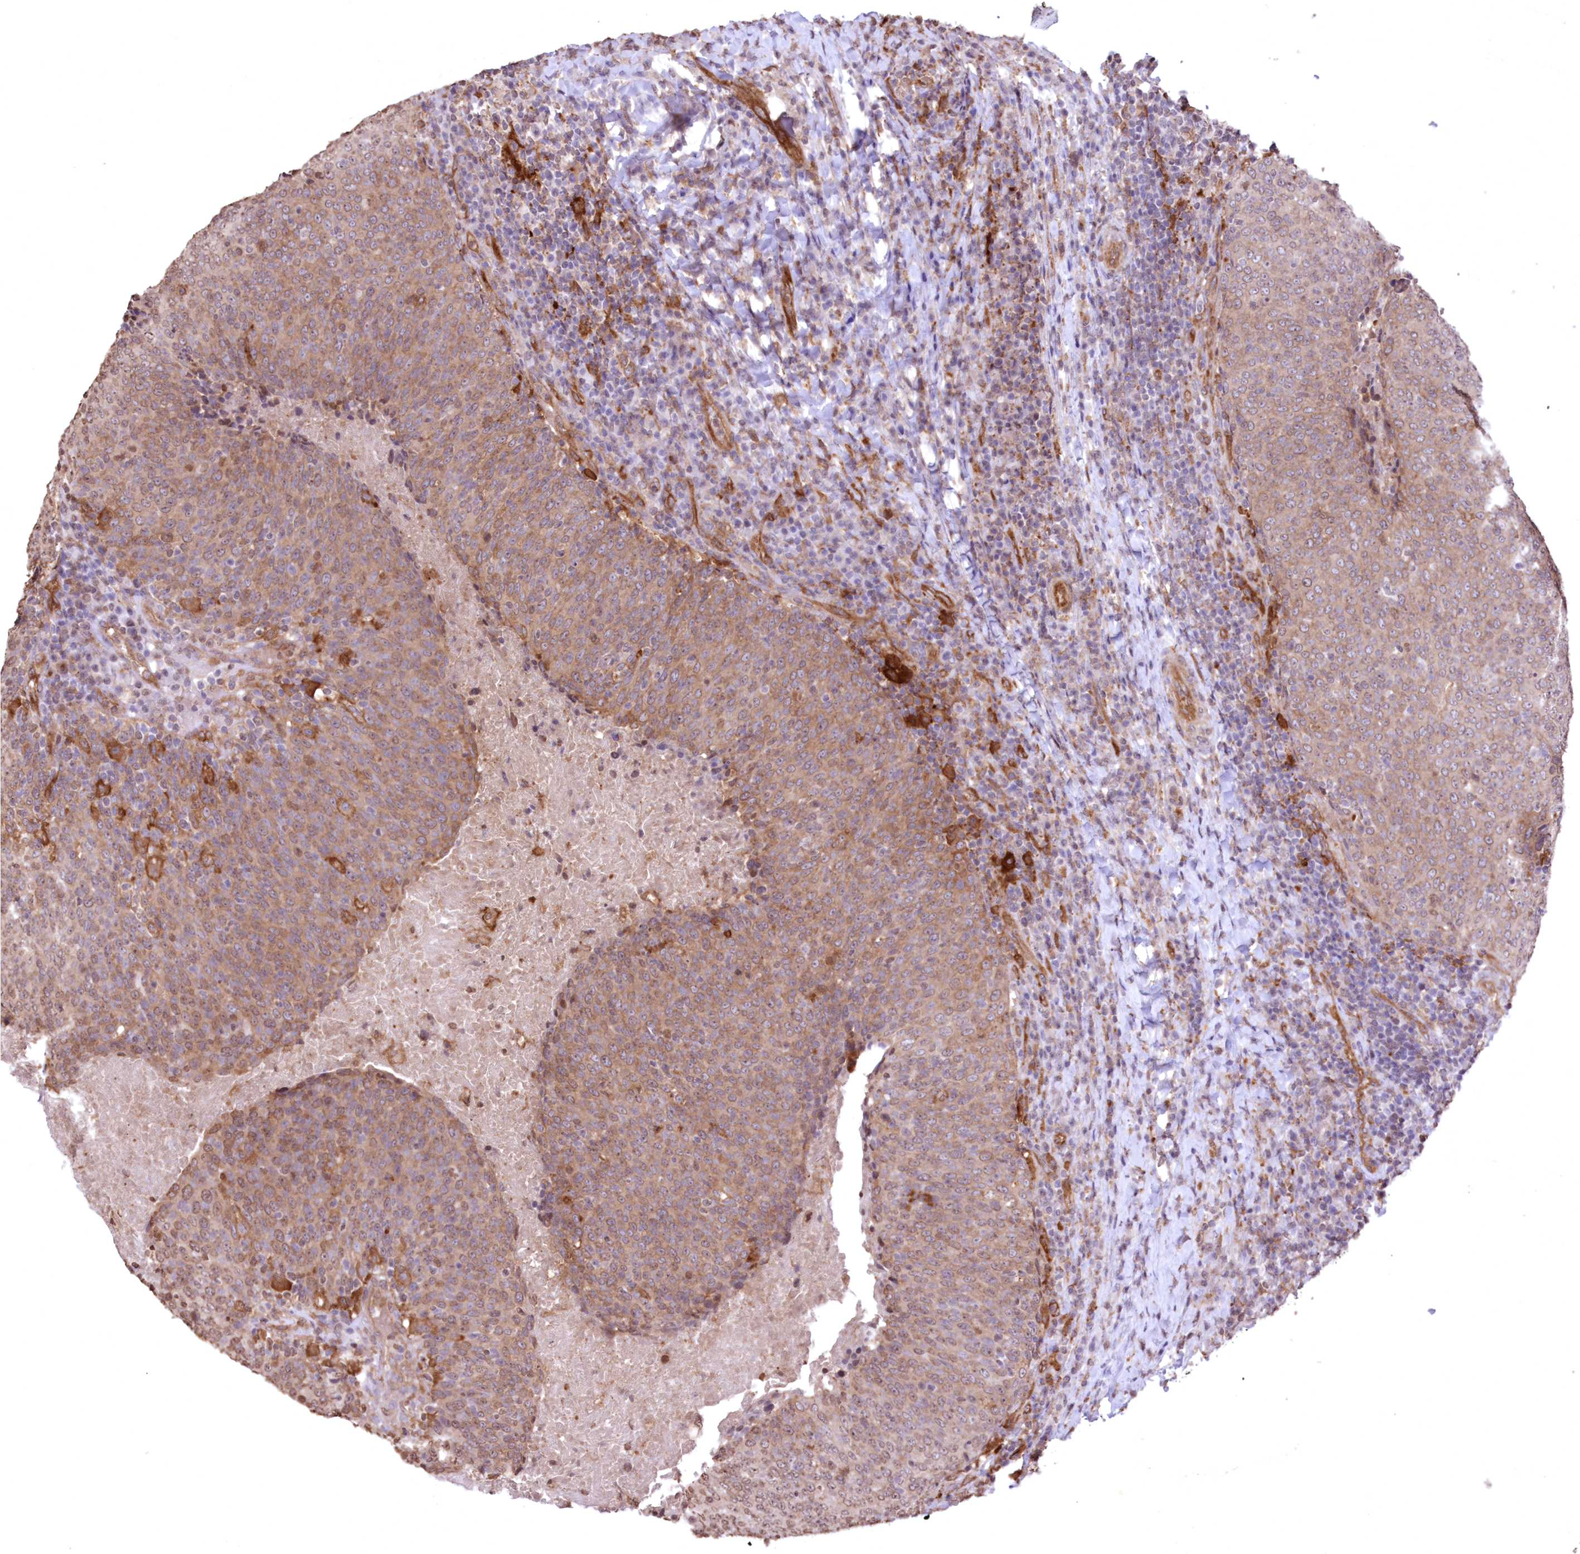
{"staining": {"intensity": "moderate", "quantity": ">75%", "location": "cytoplasmic/membranous"}, "tissue": "head and neck cancer", "cell_type": "Tumor cells", "image_type": "cancer", "snomed": [{"axis": "morphology", "description": "Squamous cell carcinoma, NOS"}, {"axis": "morphology", "description": "Squamous cell carcinoma, metastatic, NOS"}, {"axis": "topography", "description": "Lymph node"}, {"axis": "topography", "description": "Head-Neck"}], "caption": "Human head and neck cancer stained with a brown dye exhibits moderate cytoplasmic/membranous positive staining in approximately >75% of tumor cells.", "gene": "FCHO2", "patient": {"sex": "male", "age": 62}}